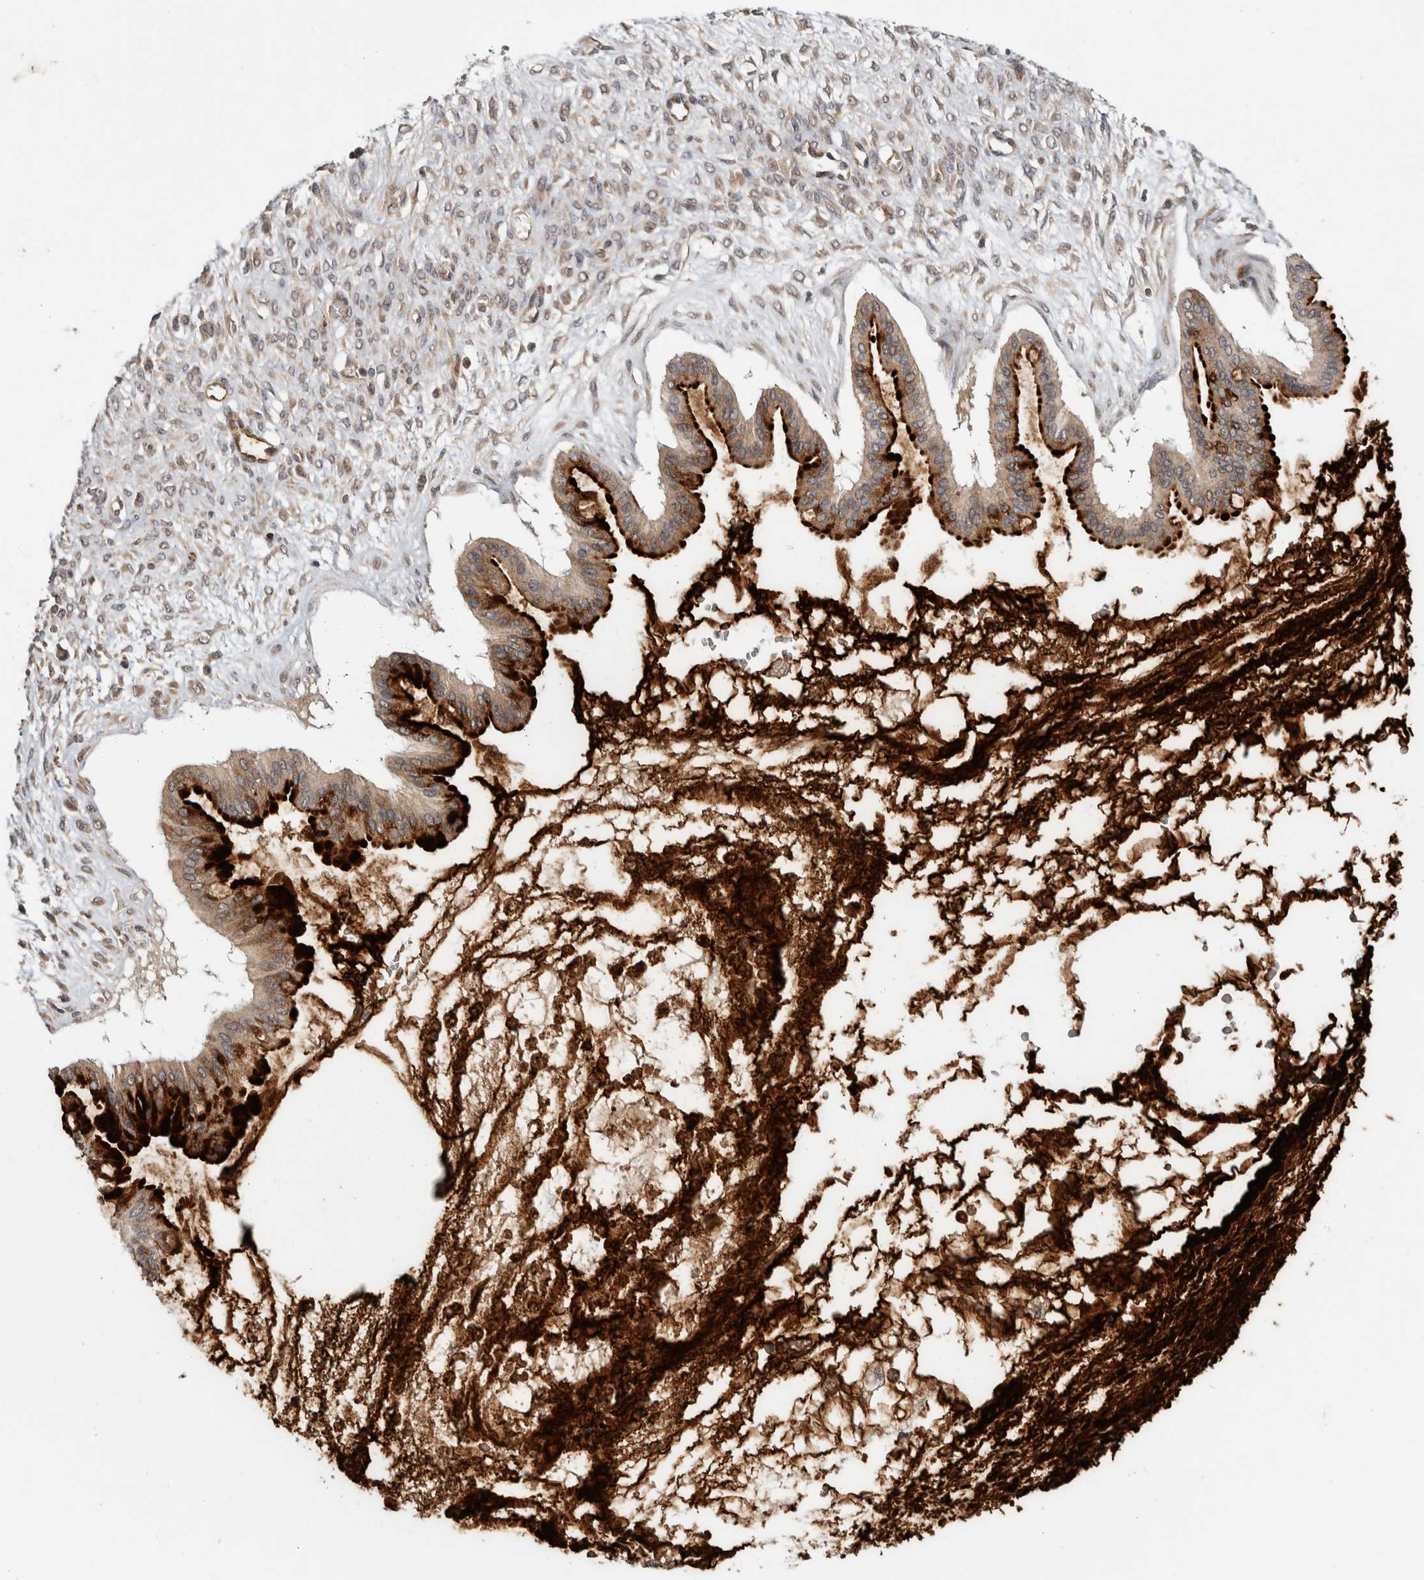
{"staining": {"intensity": "strong", "quantity": ">75%", "location": "cytoplasmic/membranous"}, "tissue": "ovarian cancer", "cell_type": "Tumor cells", "image_type": "cancer", "snomed": [{"axis": "morphology", "description": "Cystadenocarcinoma, mucinous, NOS"}, {"axis": "topography", "description": "Ovary"}], "caption": "Protein staining of ovarian cancer (mucinous cystadenocarcinoma) tissue displays strong cytoplasmic/membranous expression in about >75% of tumor cells. Nuclei are stained in blue.", "gene": "HMOX2", "patient": {"sex": "female", "age": 73}}